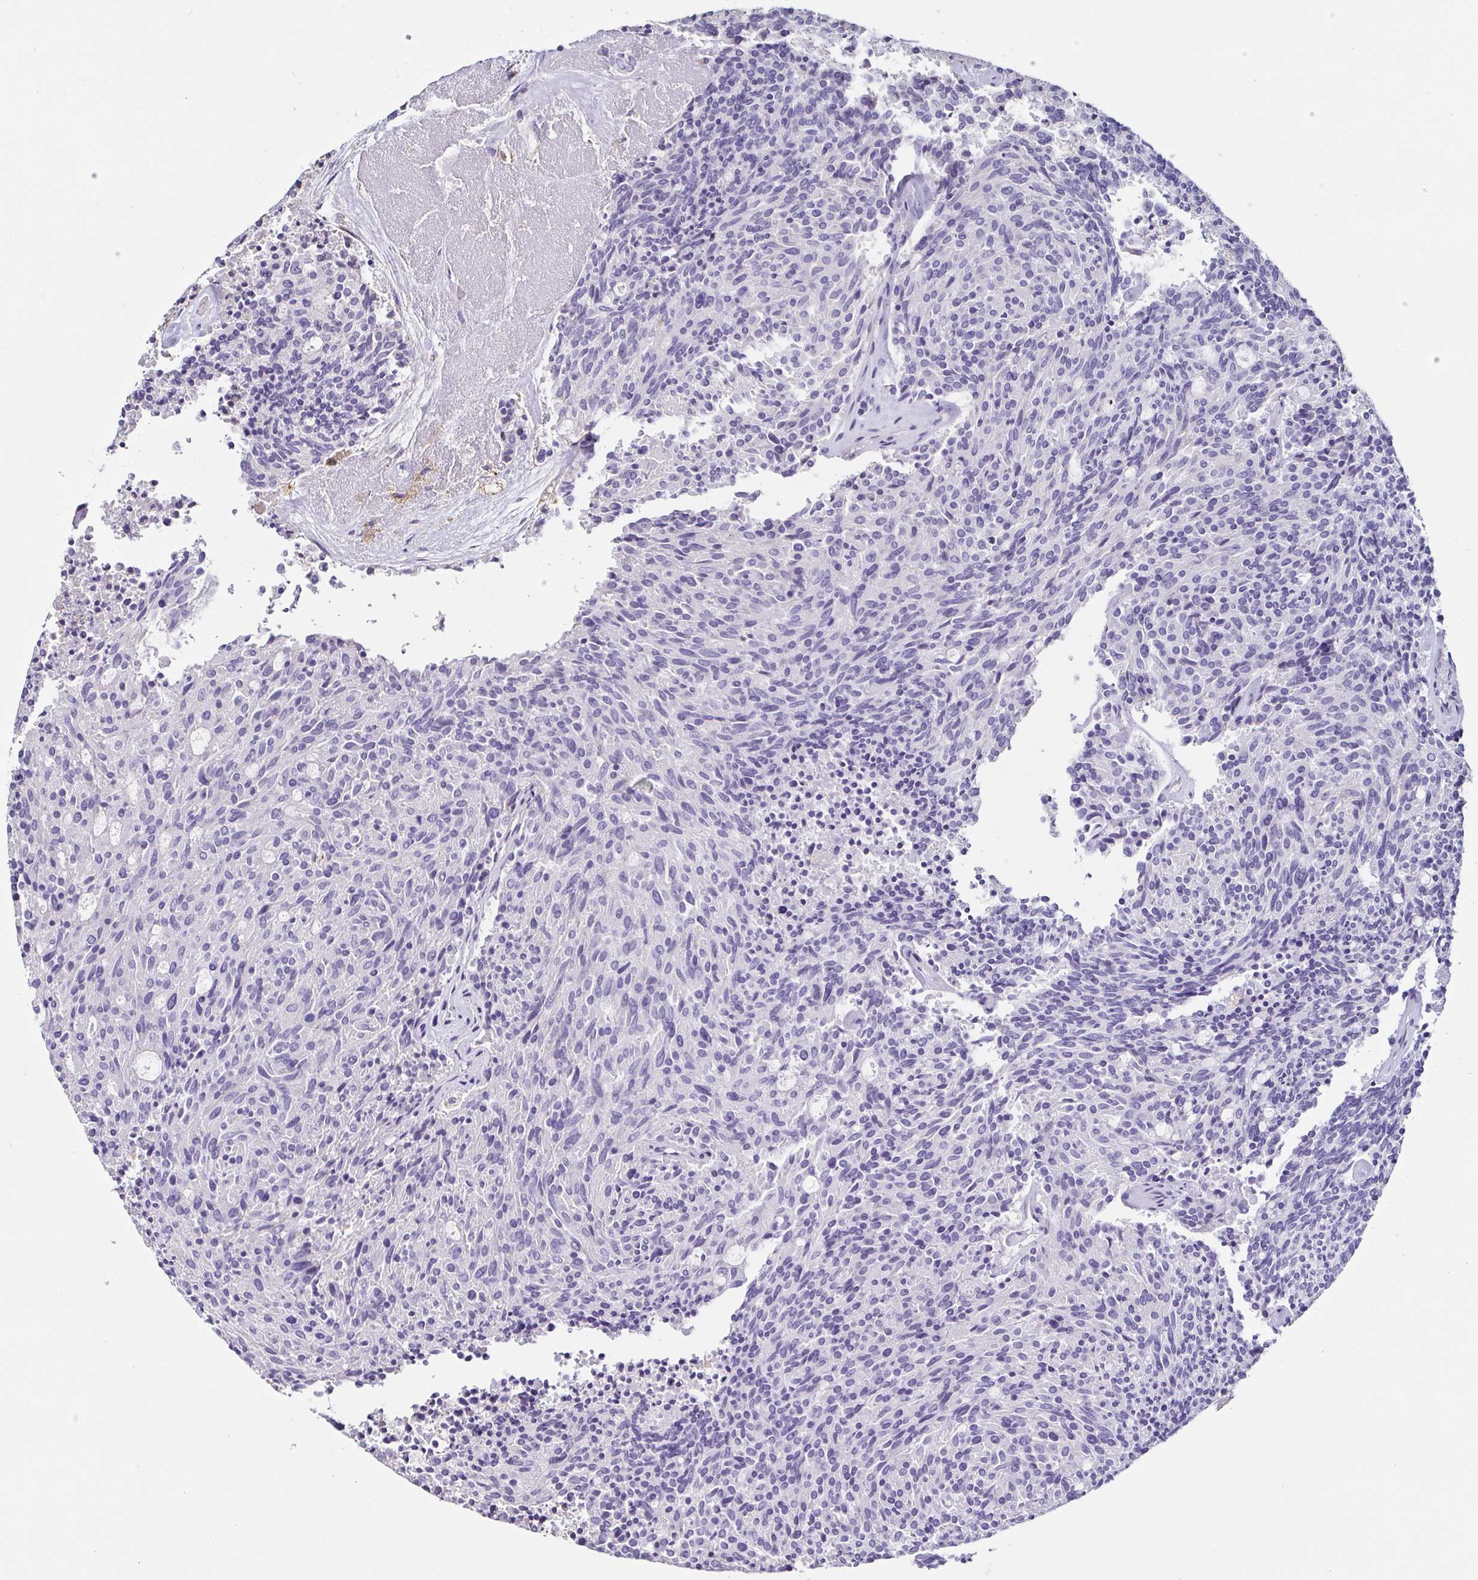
{"staining": {"intensity": "negative", "quantity": "none", "location": "none"}, "tissue": "carcinoid", "cell_type": "Tumor cells", "image_type": "cancer", "snomed": [{"axis": "morphology", "description": "Carcinoid, malignant, NOS"}, {"axis": "topography", "description": "Pancreas"}], "caption": "A micrograph of human malignant carcinoid is negative for staining in tumor cells.", "gene": "ANXA10", "patient": {"sex": "female", "age": 54}}